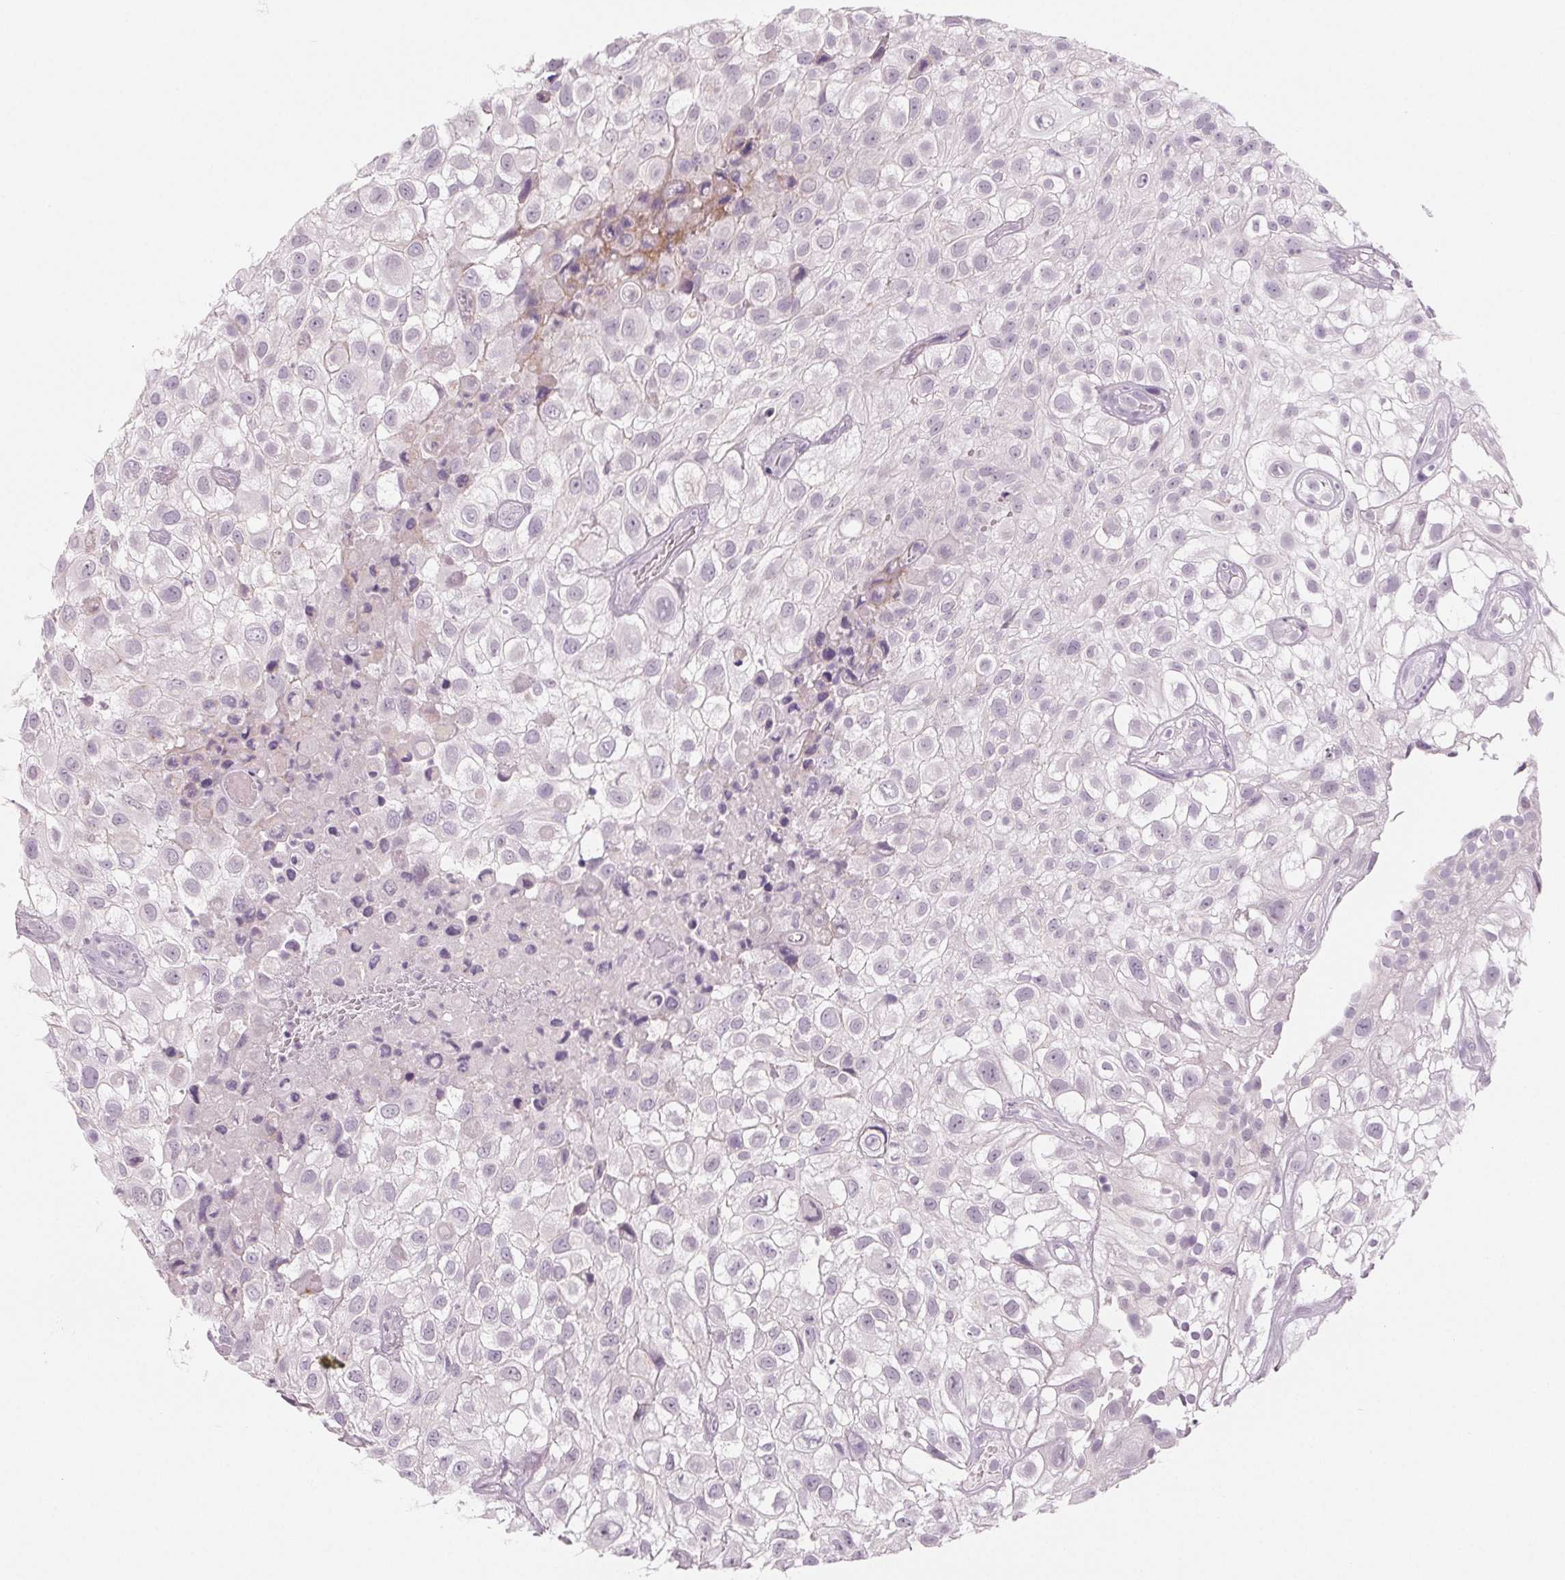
{"staining": {"intensity": "negative", "quantity": "none", "location": "none"}, "tissue": "urothelial cancer", "cell_type": "Tumor cells", "image_type": "cancer", "snomed": [{"axis": "morphology", "description": "Urothelial carcinoma, High grade"}, {"axis": "topography", "description": "Urinary bladder"}], "caption": "IHC of human urothelial cancer demonstrates no positivity in tumor cells. The staining was performed using DAB to visualize the protein expression in brown, while the nuclei were stained in blue with hematoxylin (Magnification: 20x).", "gene": "EHHADH", "patient": {"sex": "male", "age": 56}}